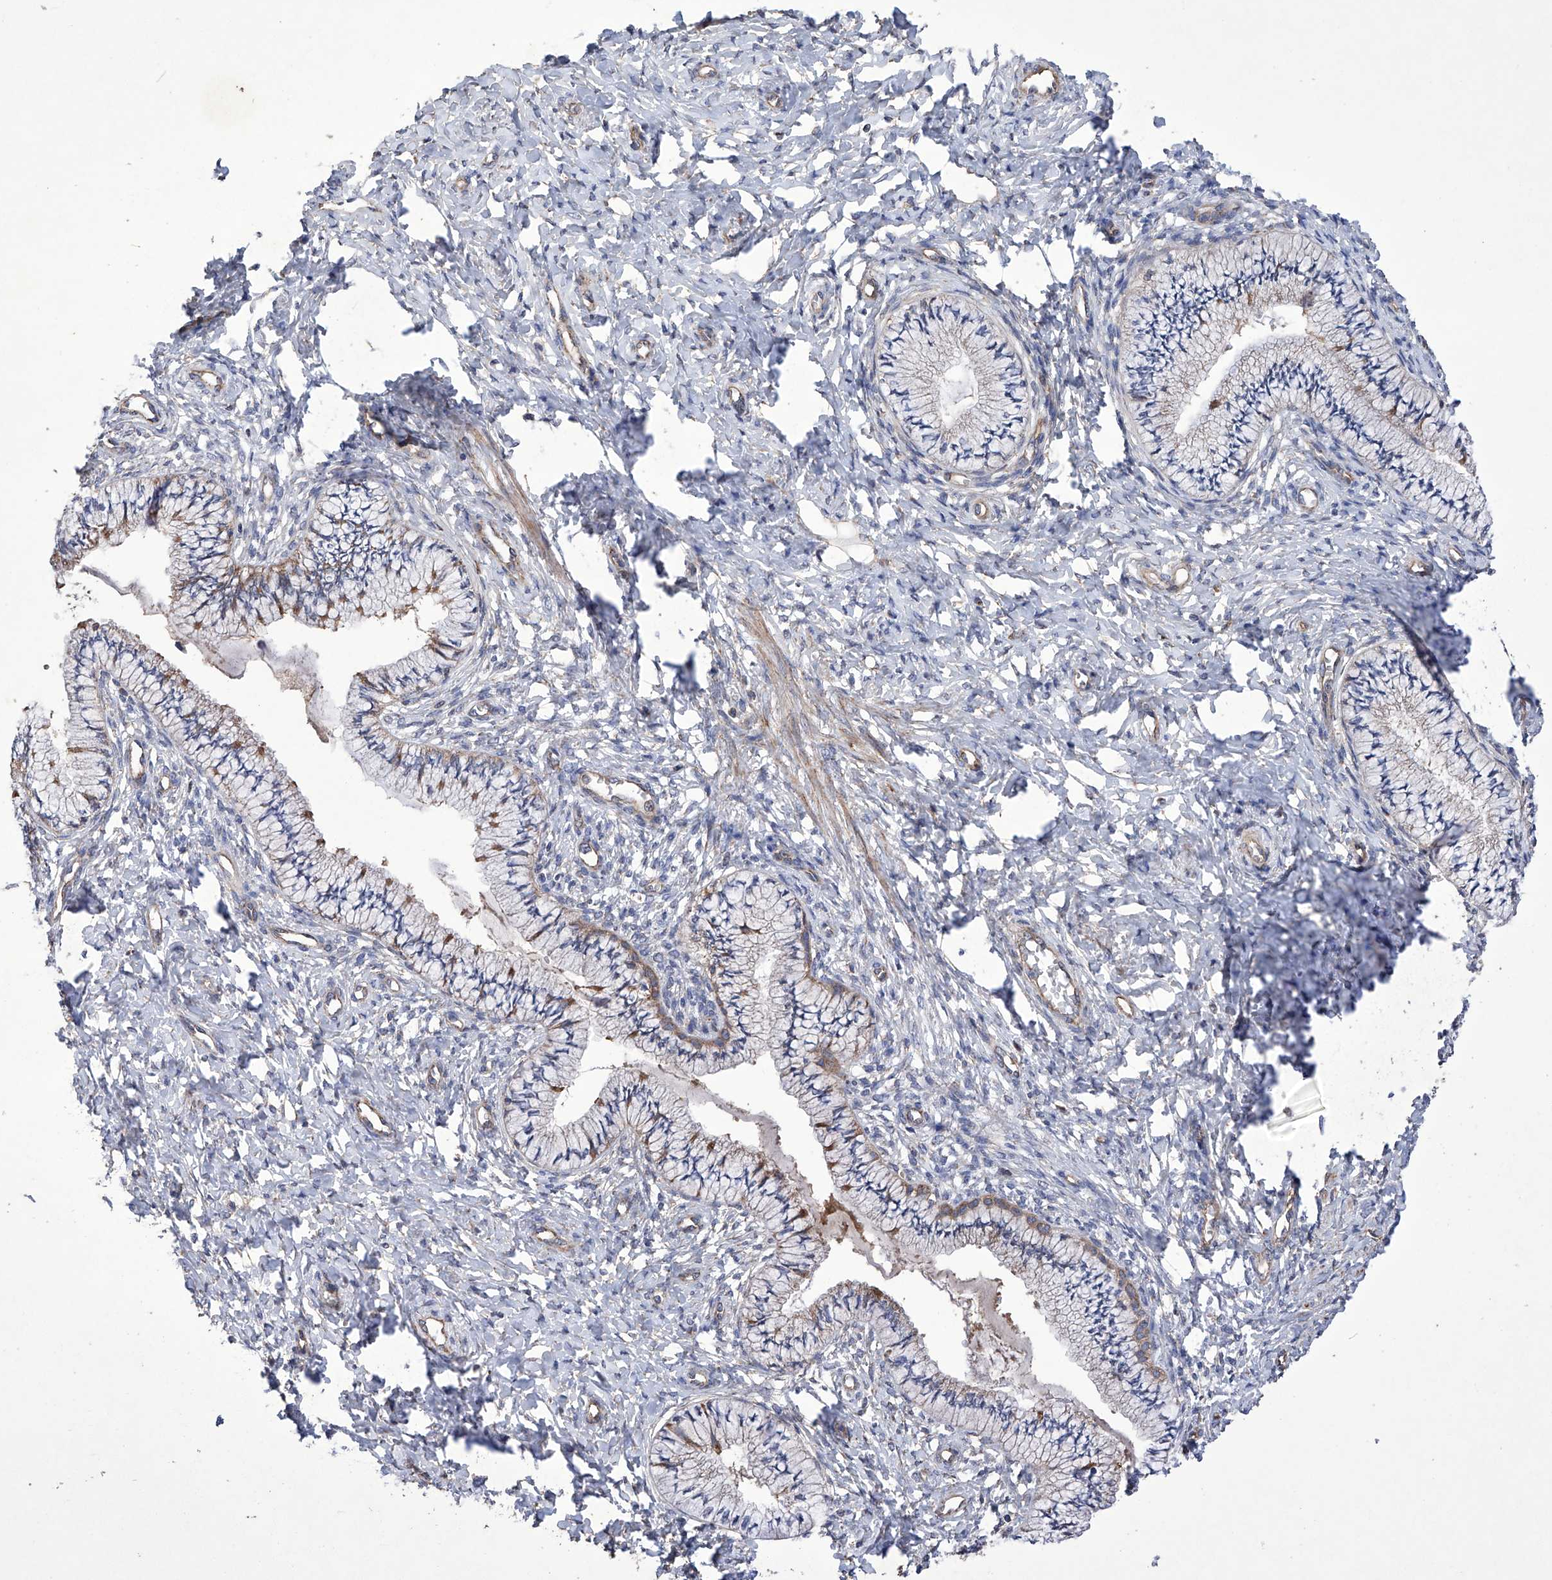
{"staining": {"intensity": "moderate", "quantity": "25%-75%", "location": "cytoplasmic/membranous"}, "tissue": "cervix", "cell_type": "Glandular cells", "image_type": "normal", "snomed": [{"axis": "morphology", "description": "Normal tissue, NOS"}, {"axis": "topography", "description": "Cervix"}], "caption": "A photomicrograph of cervix stained for a protein demonstrates moderate cytoplasmic/membranous brown staining in glandular cells. (DAB IHC, brown staining for protein, blue staining for nuclei).", "gene": "EFCAB2", "patient": {"sex": "female", "age": 36}}